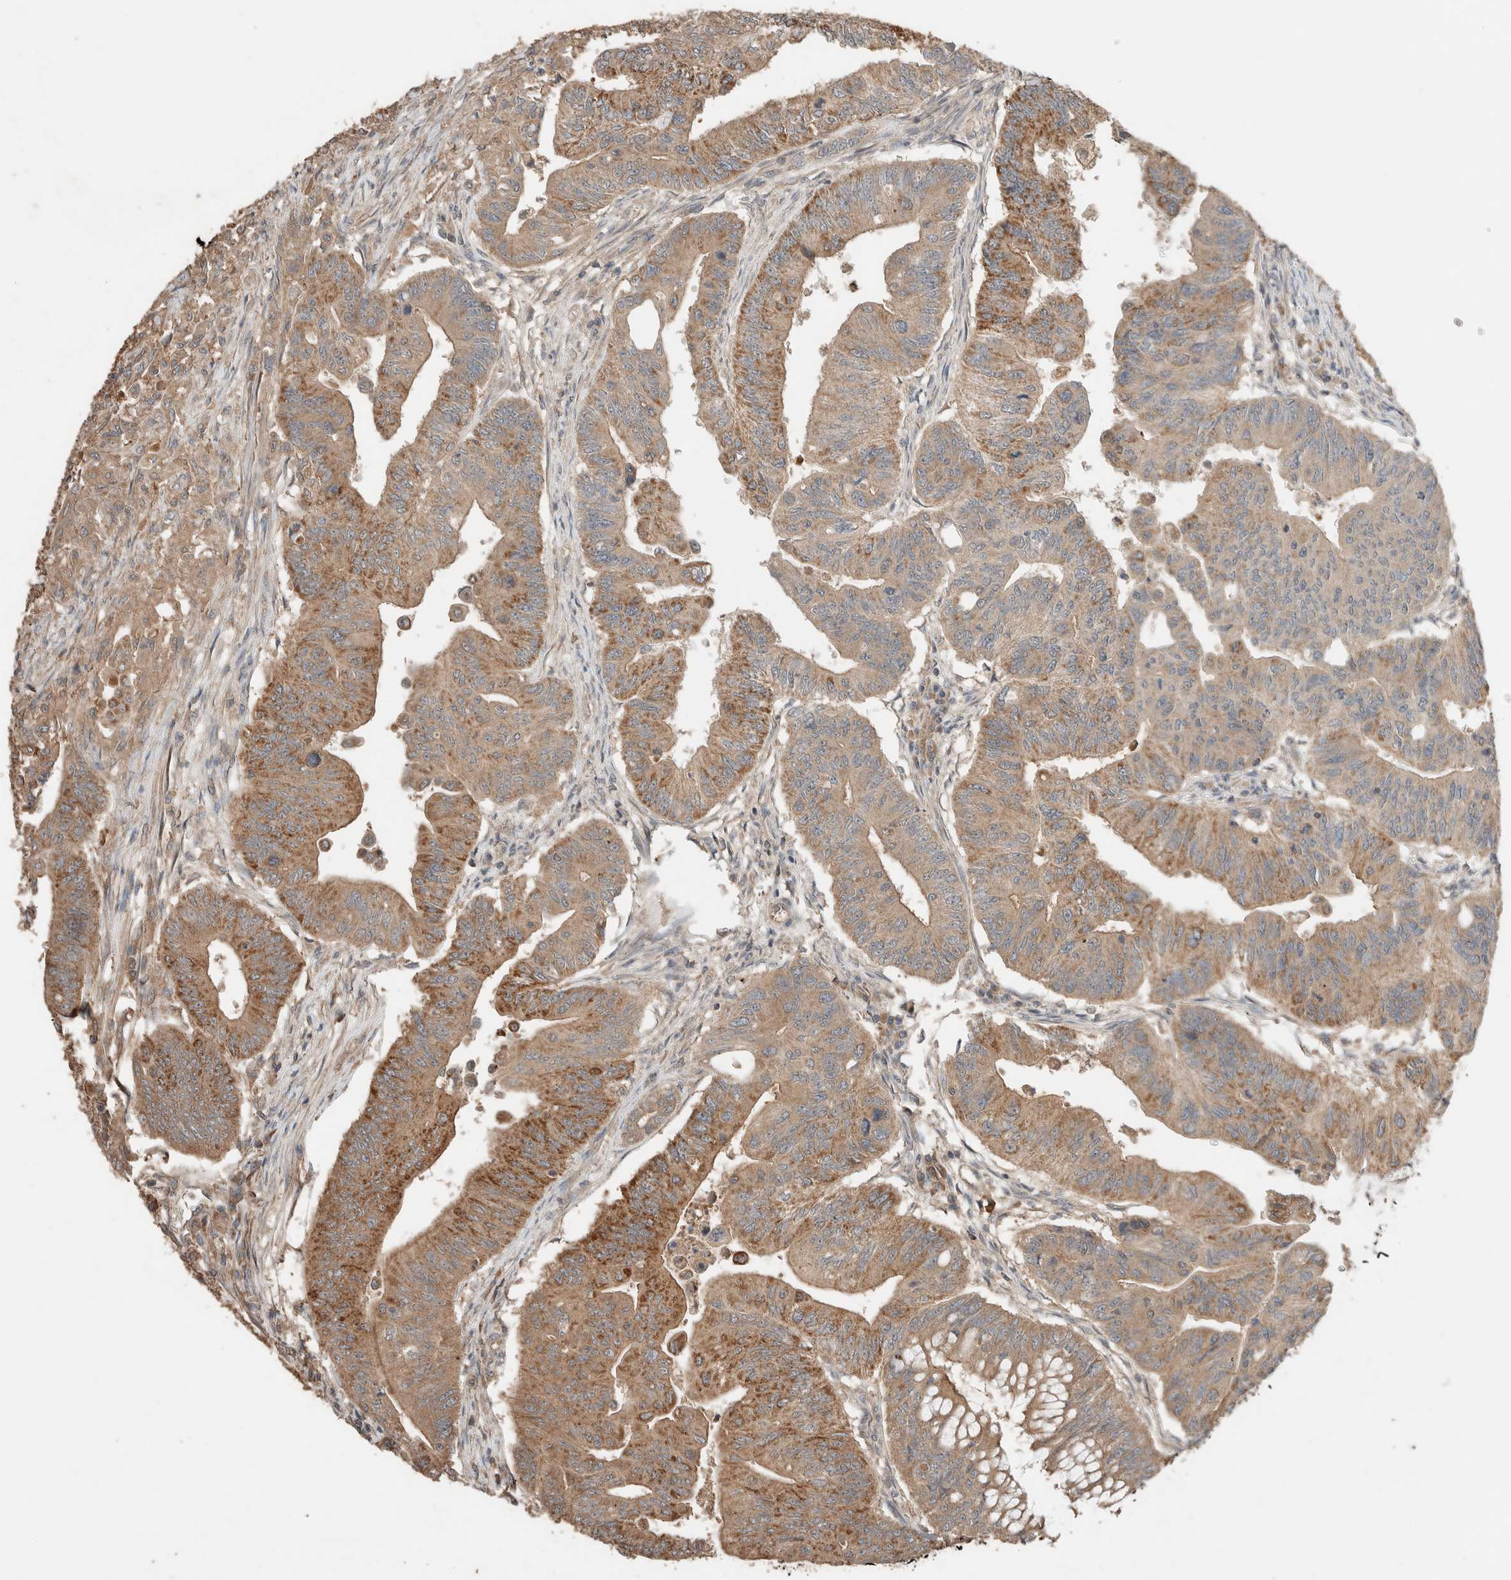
{"staining": {"intensity": "moderate", "quantity": ">75%", "location": "cytoplasmic/membranous"}, "tissue": "colorectal cancer", "cell_type": "Tumor cells", "image_type": "cancer", "snomed": [{"axis": "morphology", "description": "Adenoma, NOS"}, {"axis": "morphology", "description": "Adenocarcinoma, NOS"}, {"axis": "topography", "description": "Colon"}], "caption": "Human adenoma (colorectal) stained for a protein (brown) exhibits moderate cytoplasmic/membranous positive positivity in approximately >75% of tumor cells.", "gene": "ERAP2", "patient": {"sex": "male", "age": 79}}